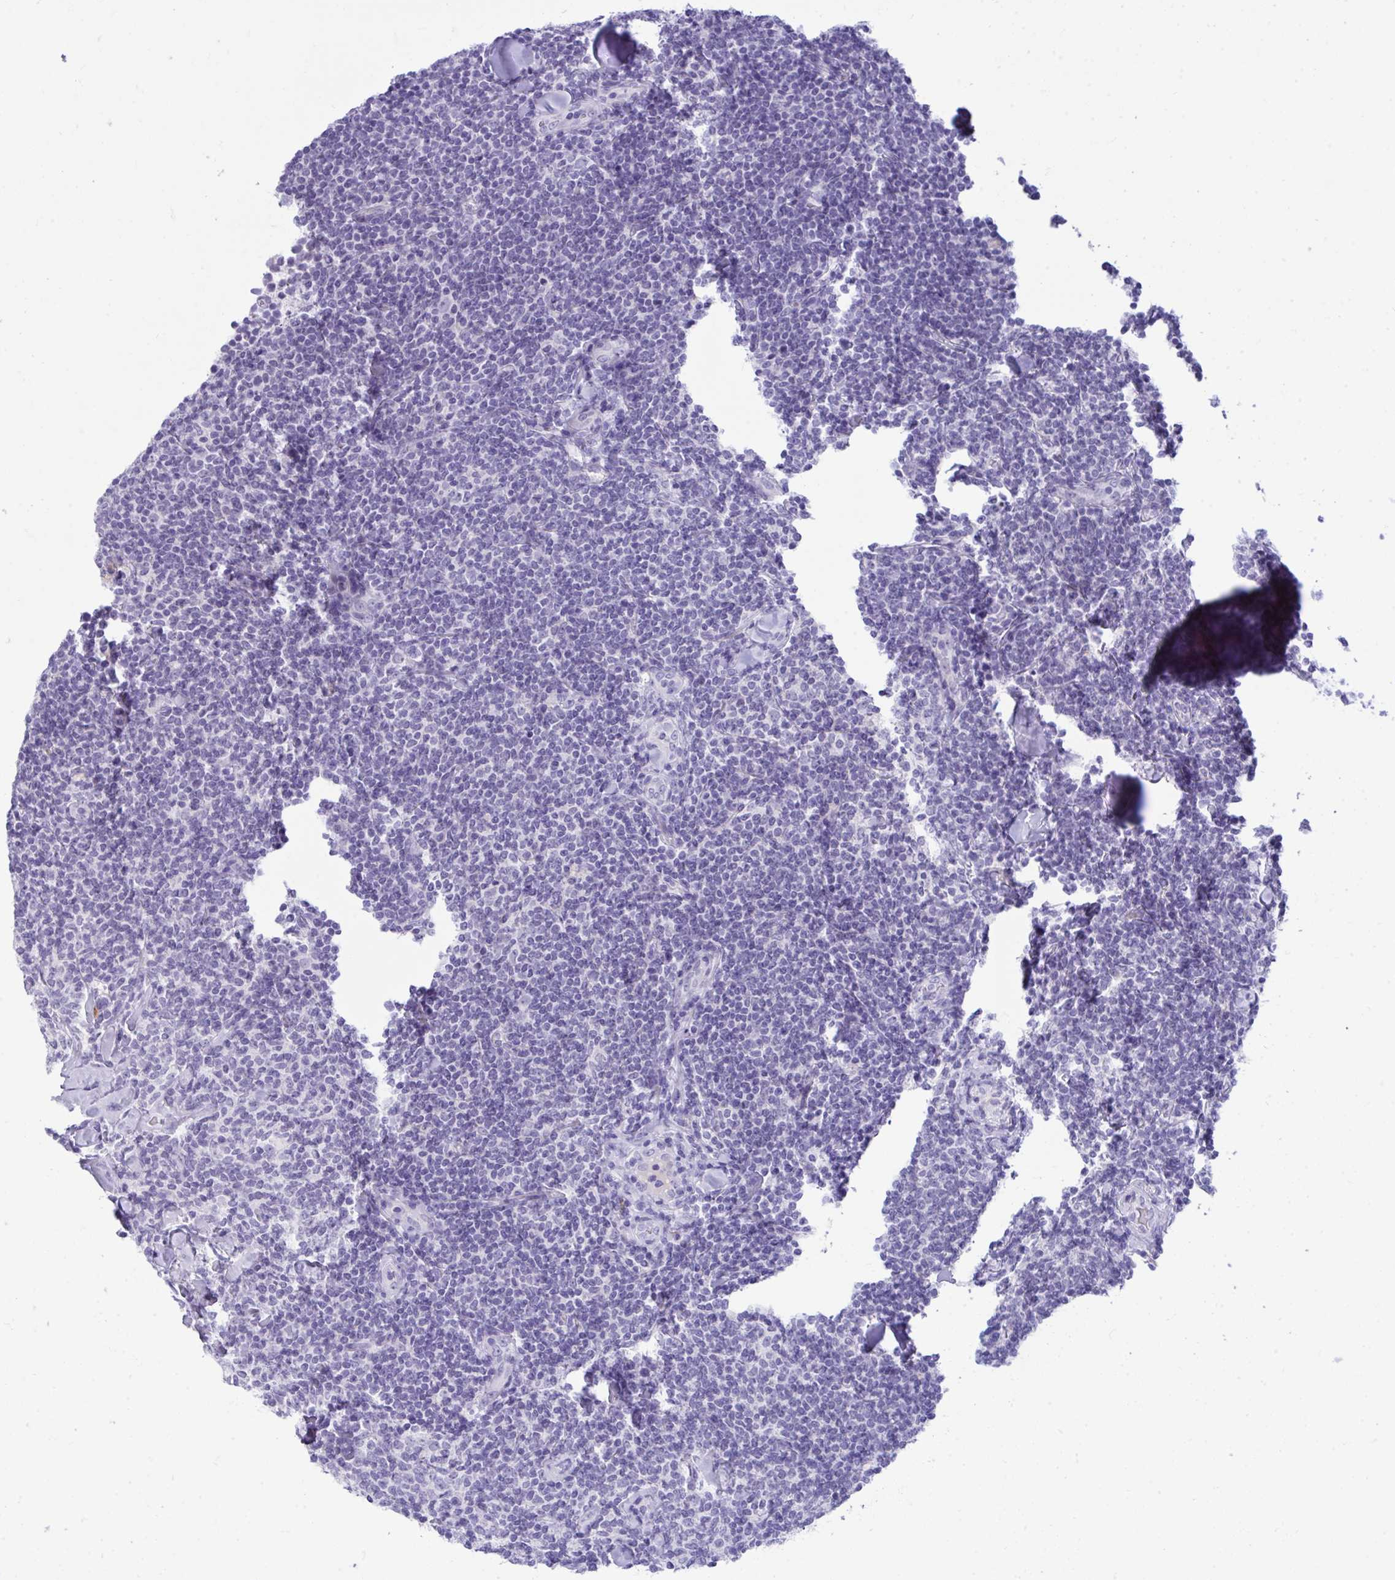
{"staining": {"intensity": "negative", "quantity": "none", "location": "none"}, "tissue": "lymphoma", "cell_type": "Tumor cells", "image_type": "cancer", "snomed": [{"axis": "morphology", "description": "Malignant lymphoma, non-Hodgkin's type, Low grade"}, {"axis": "topography", "description": "Lymph node"}], "caption": "An immunohistochemistry (IHC) image of low-grade malignant lymphoma, non-Hodgkin's type is shown. There is no staining in tumor cells of low-grade malignant lymphoma, non-Hodgkin's type.", "gene": "PIGZ", "patient": {"sex": "female", "age": 56}}